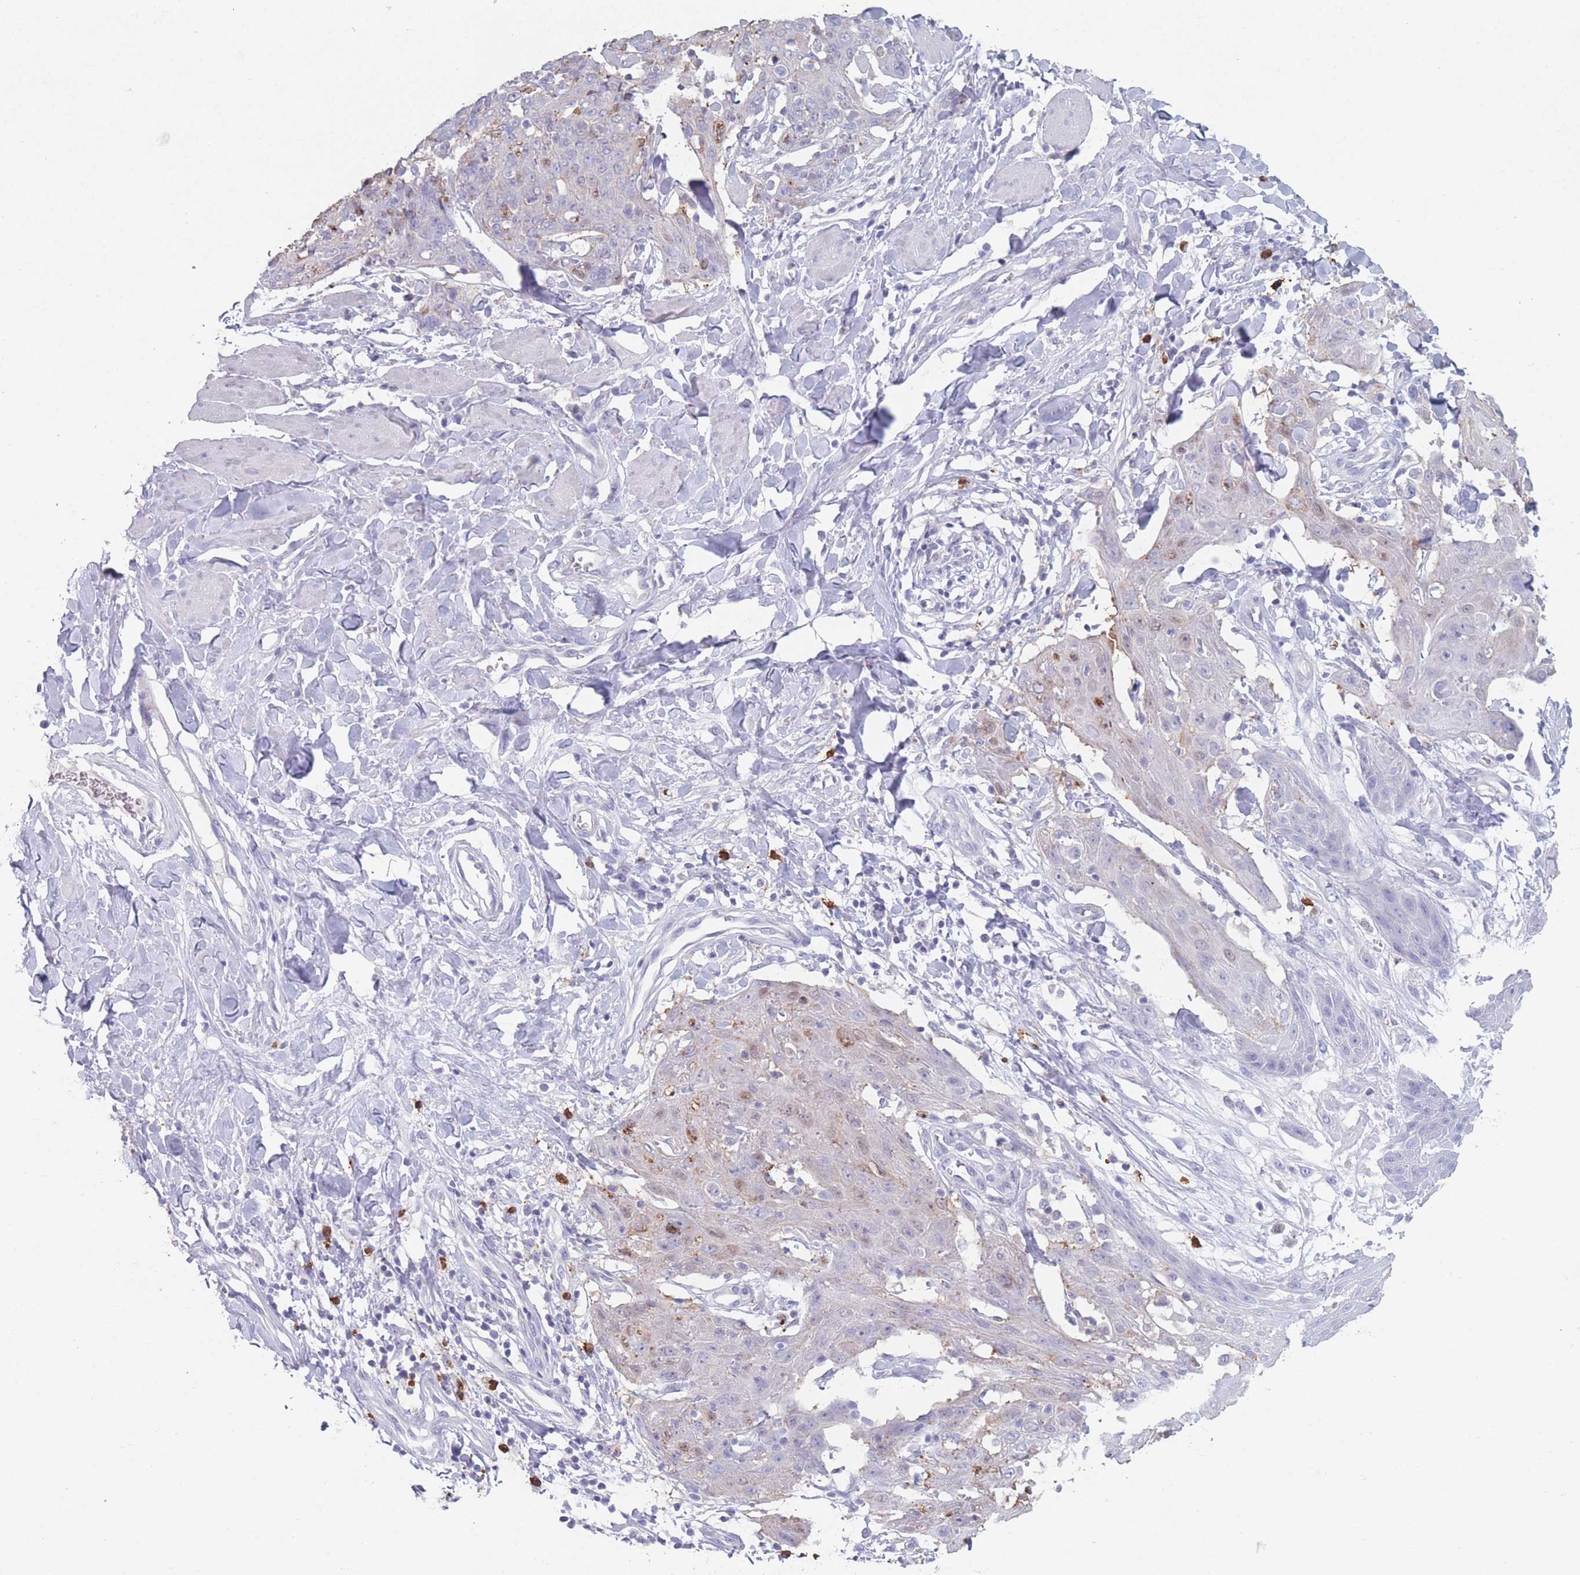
{"staining": {"intensity": "negative", "quantity": "none", "location": "none"}, "tissue": "skin cancer", "cell_type": "Tumor cells", "image_type": "cancer", "snomed": [{"axis": "morphology", "description": "Squamous cell carcinoma, NOS"}, {"axis": "topography", "description": "Skin"}, {"axis": "topography", "description": "Vulva"}], "caption": "IHC of skin cancer (squamous cell carcinoma) exhibits no staining in tumor cells.", "gene": "ATP1A3", "patient": {"sex": "female", "age": 85}}